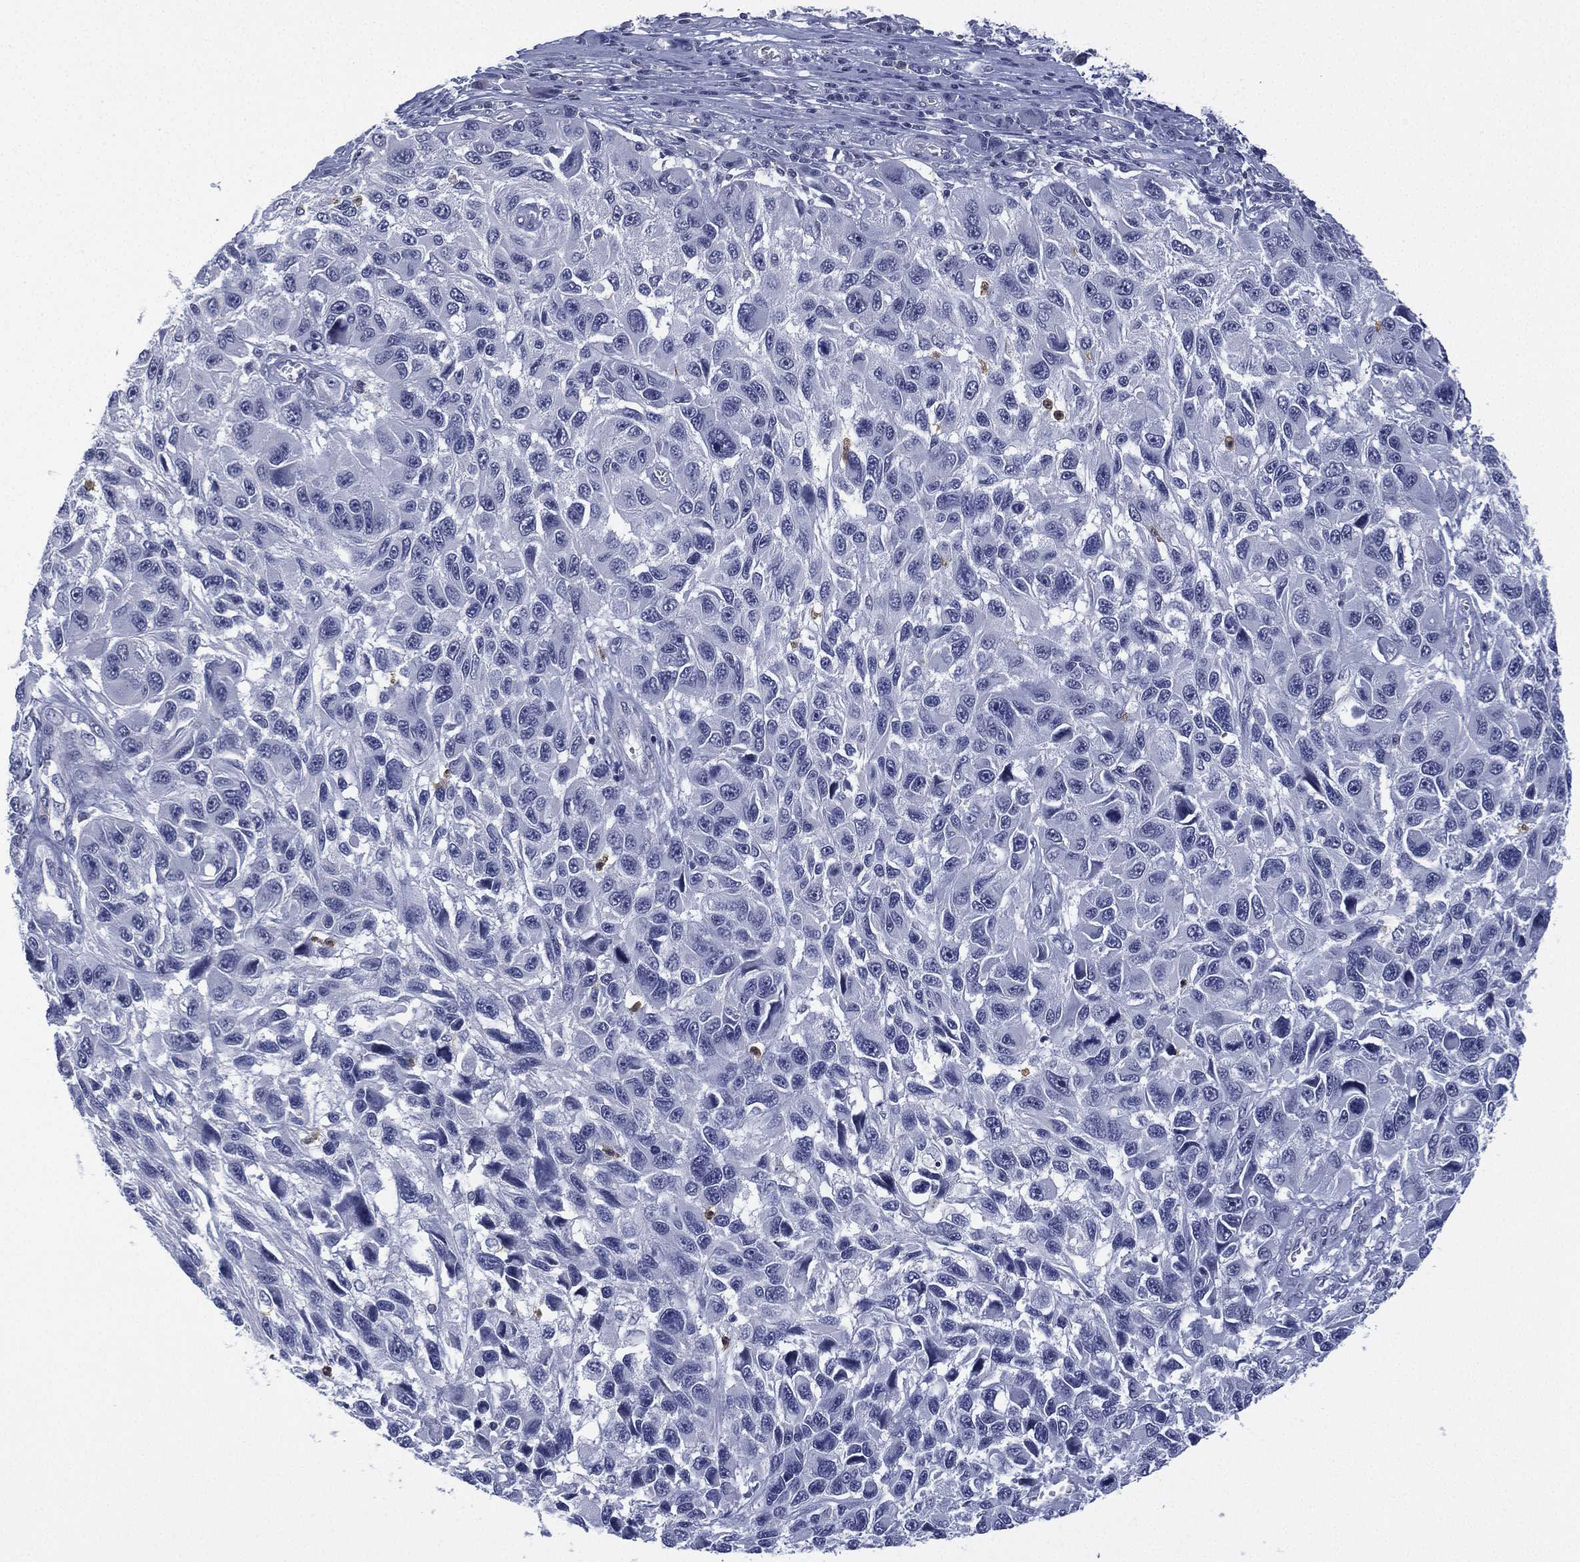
{"staining": {"intensity": "negative", "quantity": "none", "location": "none"}, "tissue": "melanoma", "cell_type": "Tumor cells", "image_type": "cancer", "snomed": [{"axis": "morphology", "description": "Malignant melanoma, NOS"}, {"axis": "topography", "description": "Skin"}], "caption": "Tumor cells are negative for brown protein staining in malignant melanoma.", "gene": "ZNF711", "patient": {"sex": "male", "age": 53}}